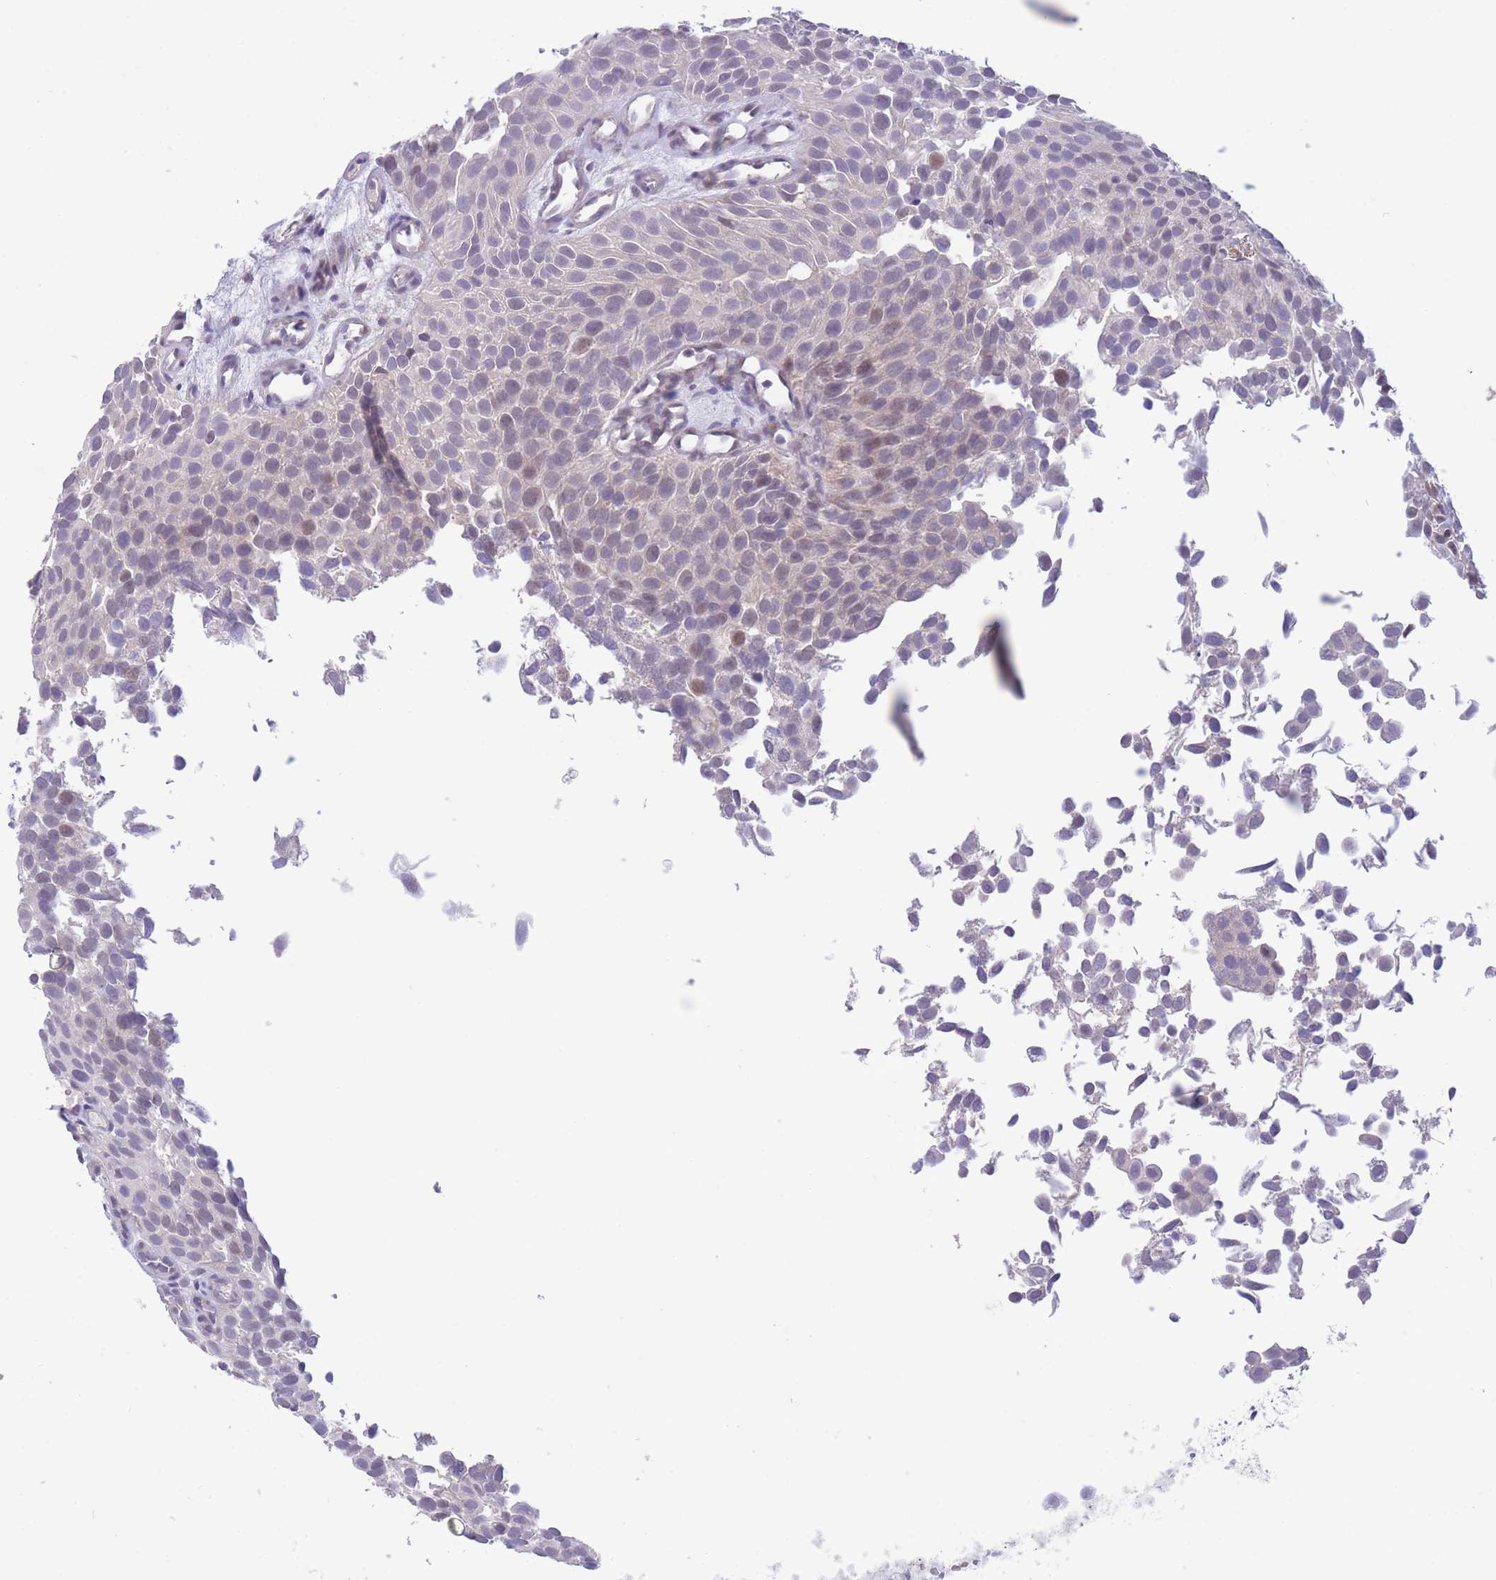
{"staining": {"intensity": "weak", "quantity": "<25%", "location": "nuclear"}, "tissue": "urothelial cancer", "cell_type": "Tumor cells", "image_type": "cancer", "snomed": [{"axis": "morphology", "description": "Urothelial carcinoma, Low grade"}, {"axis": "topography", "description": "Urinary bladder"}], "caption": "Tumor cells are negative for brown protein staining in low-grade urothelial carcinoma. The staining was performed using DAB to visualize the protein expression in brown, while the nuclei were stained in blue with hematoxylin (Magnification: 20x).", "gene": "FBXO46", "patient": {"sex": "male", "age": 88}}